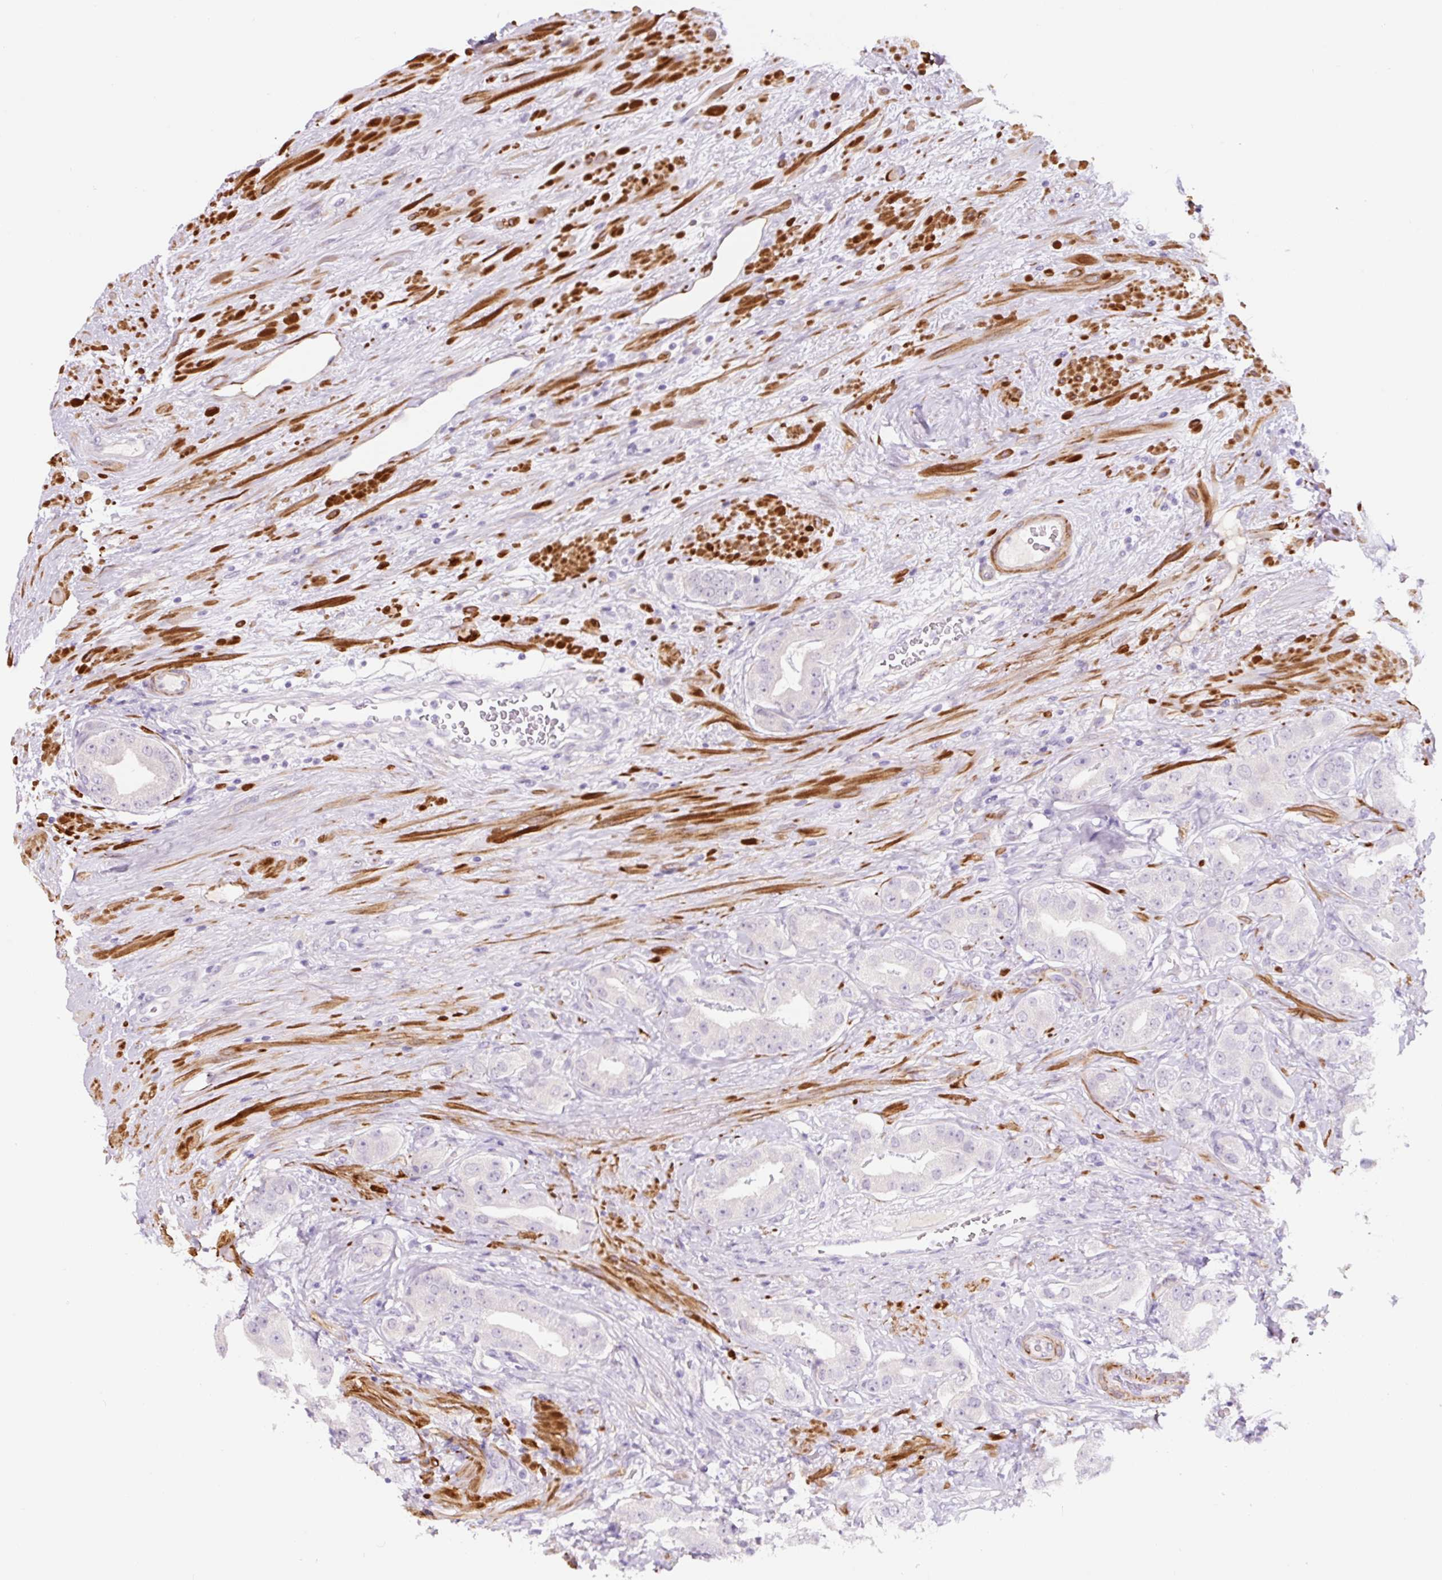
{"staining": {"intensity": "negative", "quantity": "none", "location": "none"}, "tissue": "prostate cancer", "cell_type": "Tumor cells", "image_type": "cancer", "snomed": [{"axis": "morphology", "description": "Adenocarcinoma, High grade"}, {"axis": "topography", "description": "Prostate"}], "caption": "Tumor cells show no significant protein expression in prostate cancer.", "gene": "CCL25", "patient": {"sex": "male", "age": 63}}